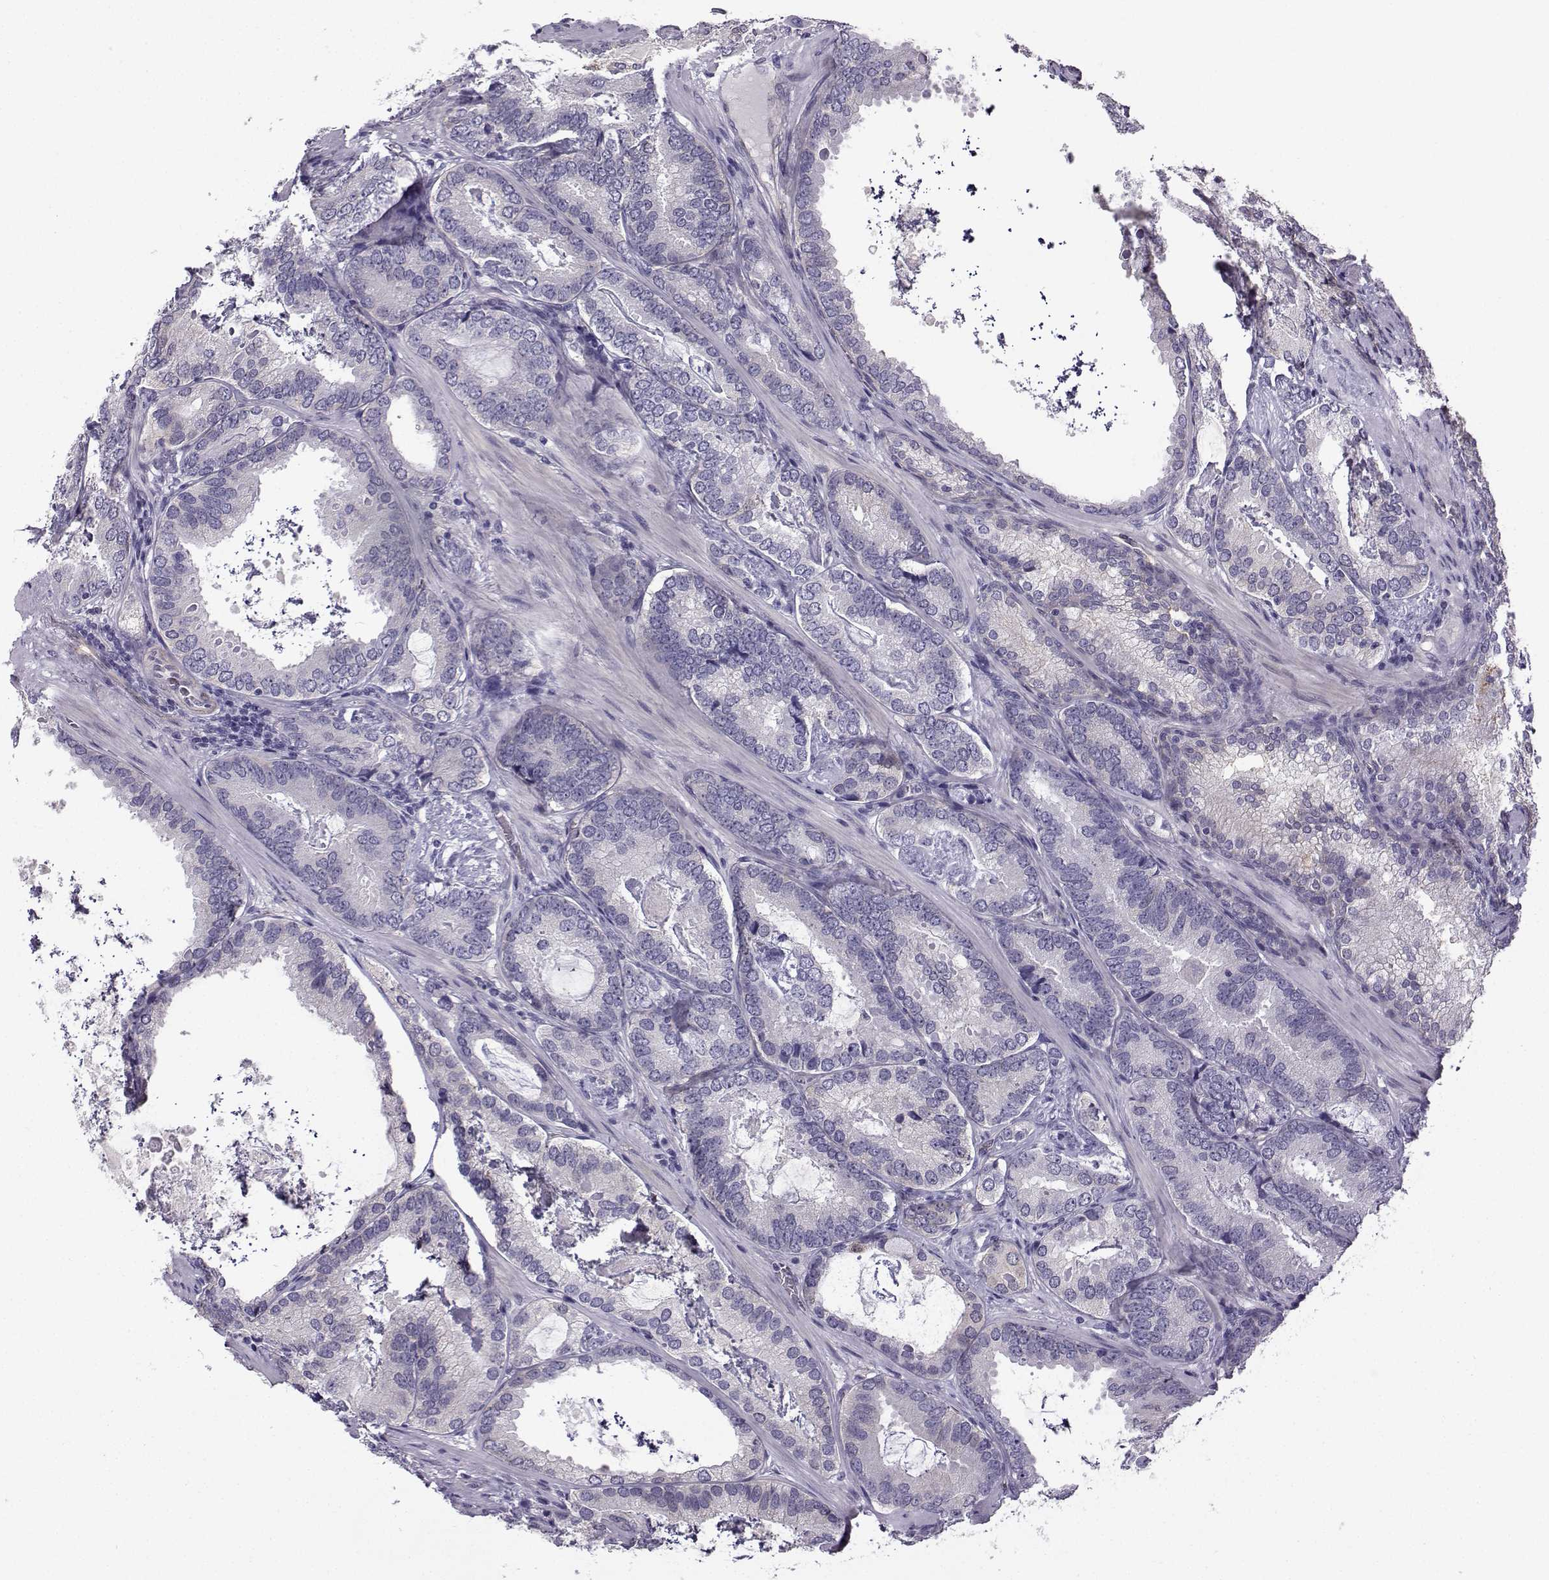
{"staining": {"intensity": "negative", "quantity": "none", "location": "none"}, "tissue": "prostate cancer", "cell_type": "Tumor cells", "image_type": "cancer", "snomed": [{"axis": "morphology", "description": "Adenocarcinoma, Low grade"}, {"axis": "topography", "description": "Prostate"}], "caption": "Tumor cells are negative for brown protein staining in low-grade adenocarcinoma (prostate).", "gene": "NQO1", "patient": {"sex": "male", "age": 60}}